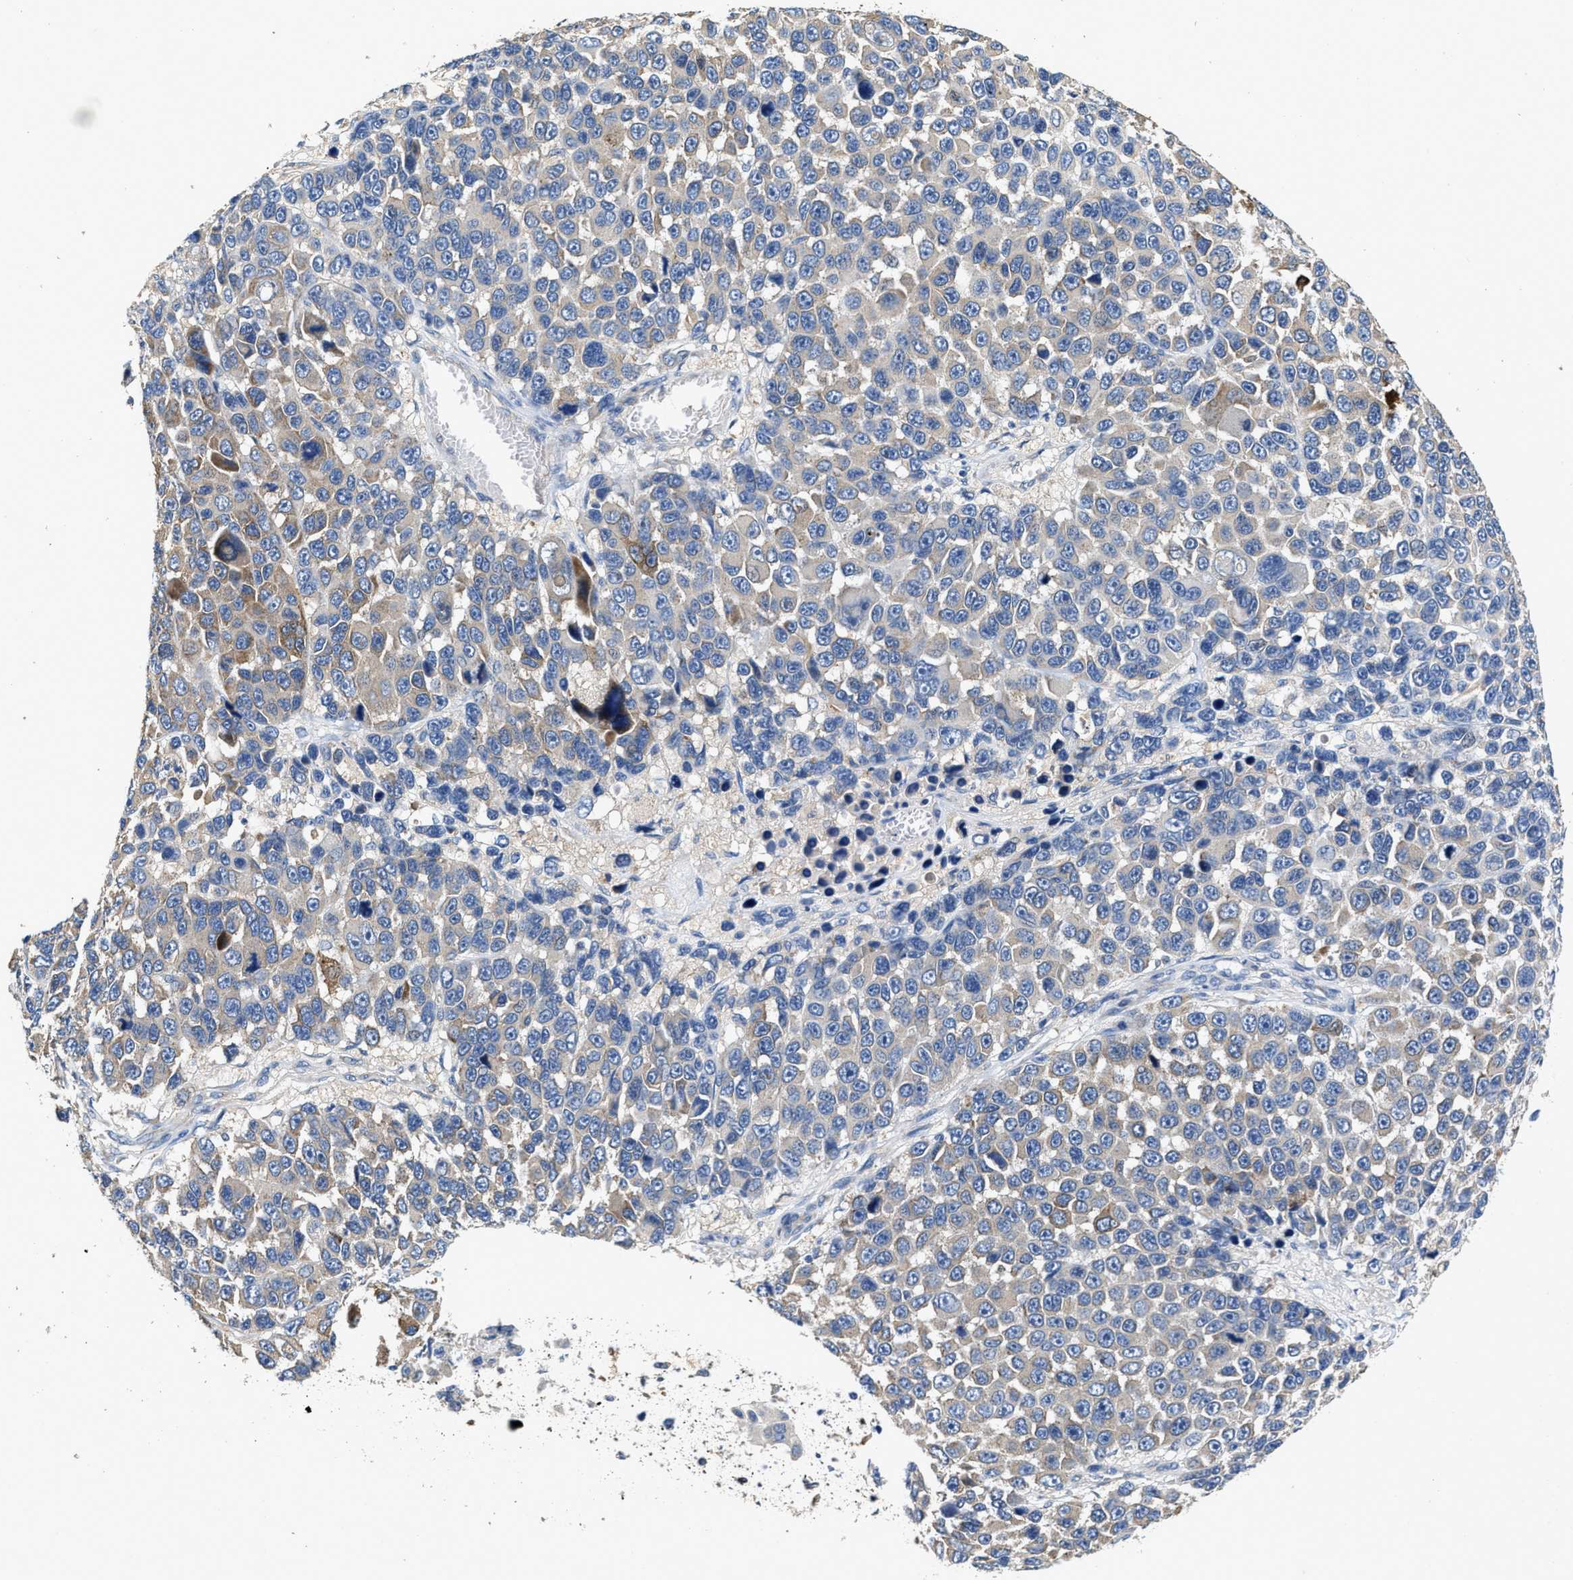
{"staining": {"intensity": "moderate", "quantity": "<25%", "location": "cytoplasmic/membranous"}, "tissue": "melanoma", "cell_type": "Tumor cells", "image_type": "cancer", "snomed": [{"axis": "morphology", "description": "Malignant melanoma, NOS"}, {"axis": "topography", "description": "Skin"}], "caption": "Melanoma stained with a protein marker demonstrates moderate staining in tumor cells.", "gene": "PEG10", "patient": {"sex": "male", "age": 53}}